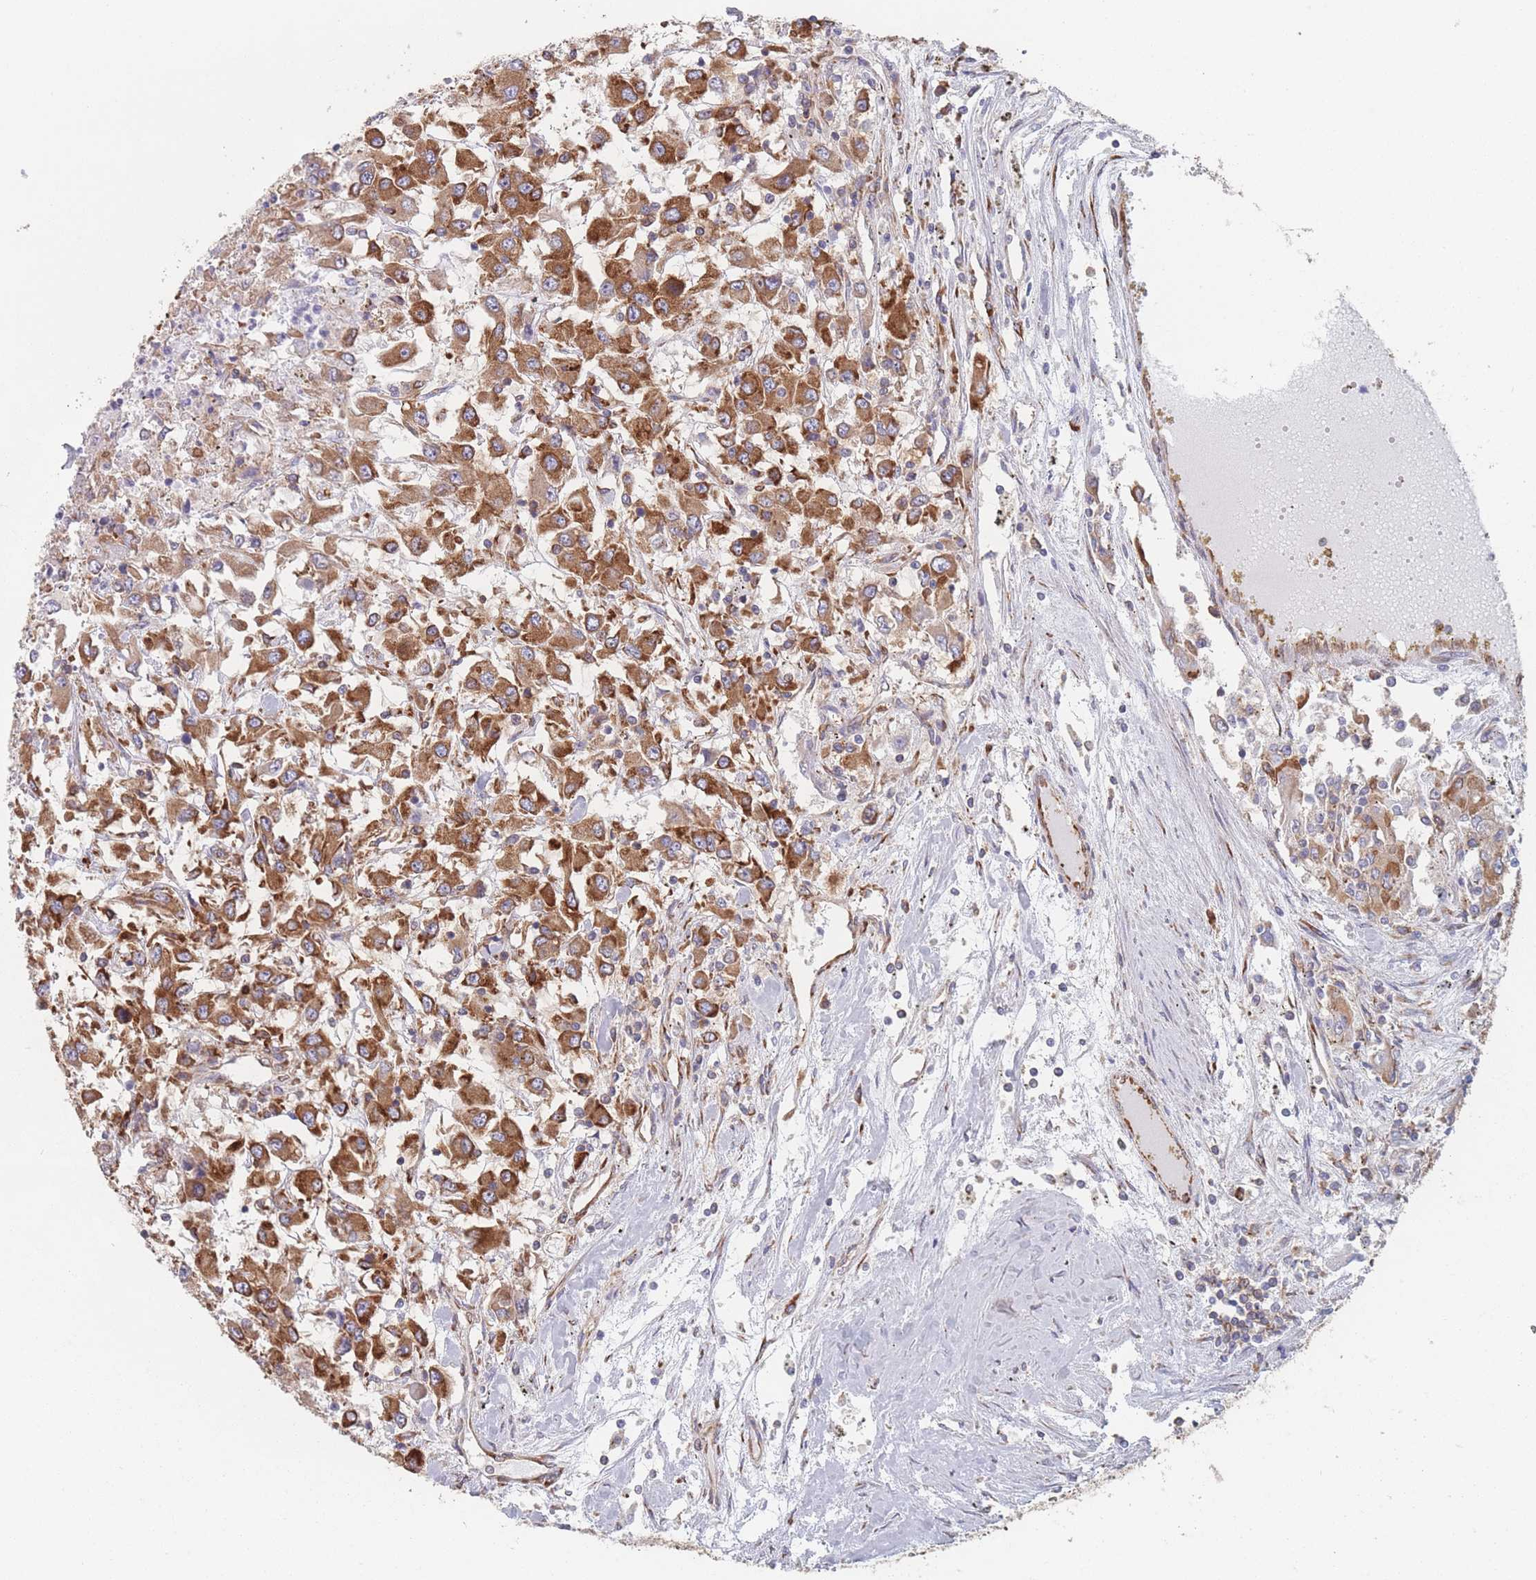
{"staining": {"intensity": "moderate", "quantity": ">75%", "location": "cytoplasmic/membranous"}, "tissue": "renal cancer", "cell_type": "Tumor cells", "image_type": "cancer", "snomed": [{"axis": "morphology", "description": "Adenocarcinoma, NOS"}, {"axis": "topography", "description": "Kidney"}], "caption": "An immunohistochemistry image of tumor tissue is shown. Protein staining in brown shows moderate cytoplasmic/membranous positivity in renal adenocarcinoma within tumor cells.", "gene": "EEF1B2", "patient": {"sex": "female", "age": 67}}